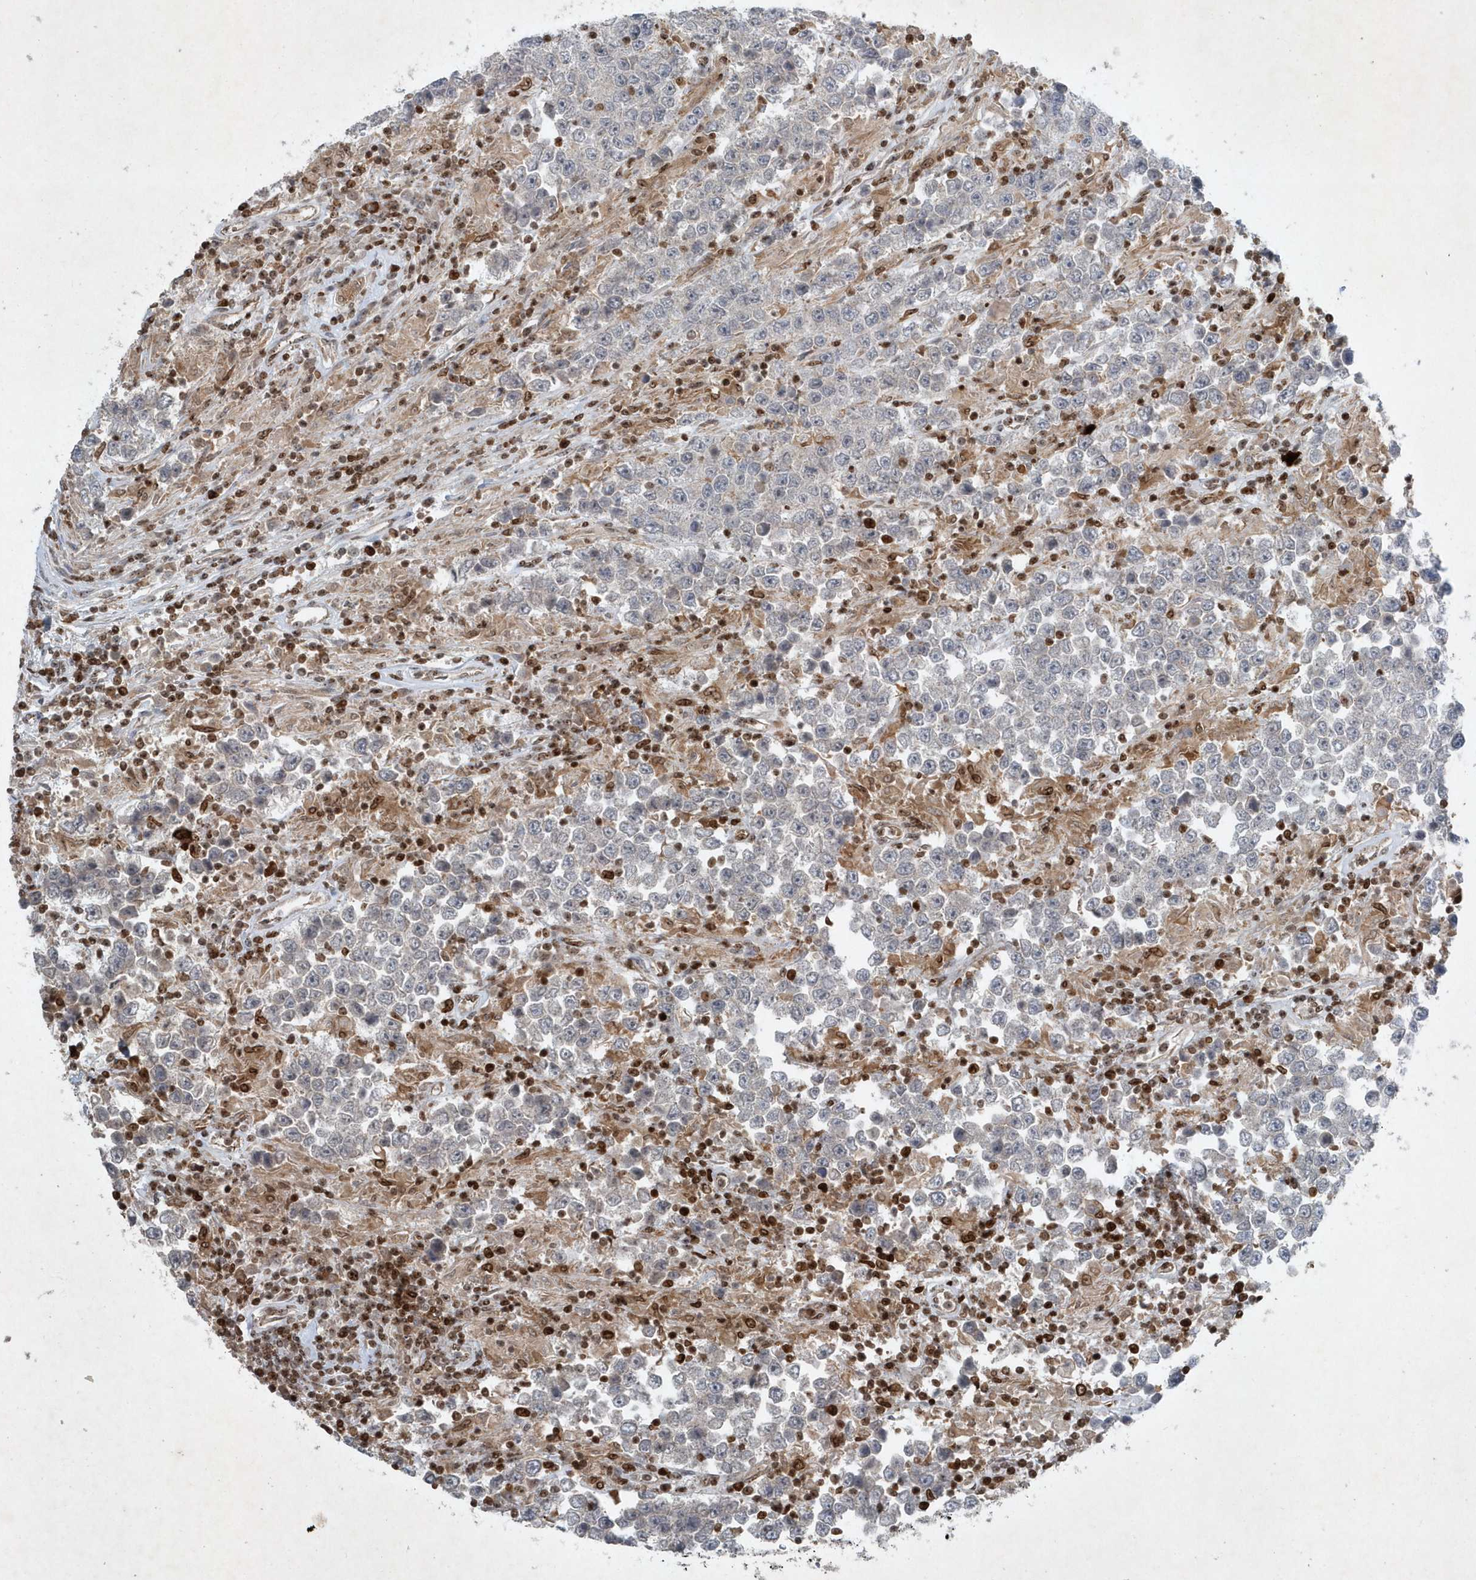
{"staining": {"intensity": "negative", "quantity": "none", "location": "none"}, "tissue": "testis cancer", "cell_type": "Tumor cells", "image_type": "cancer", "snomed": [{"axis": "morphology", "description": "Normal tissue, NOS"}, {"axis": "morphology", "description": "Urothelial carcinoma, High grade"}, {"axis": "morphology", "description": "Seminoma, NOS"}, {"axis": "morphology", "description": "Carcinoma, Embryonal, NOS"}, {"axis": "topography", "description": "Urinary bladder"}, {"axis": "topography", "description": "Testis"}], "caption": "Histopathology image shows no protein positivity in tumor cells of testis cancer (seminoma) tissue.", "gene": "QTRT2", "patient": {"sex": "male", "age": 41}}